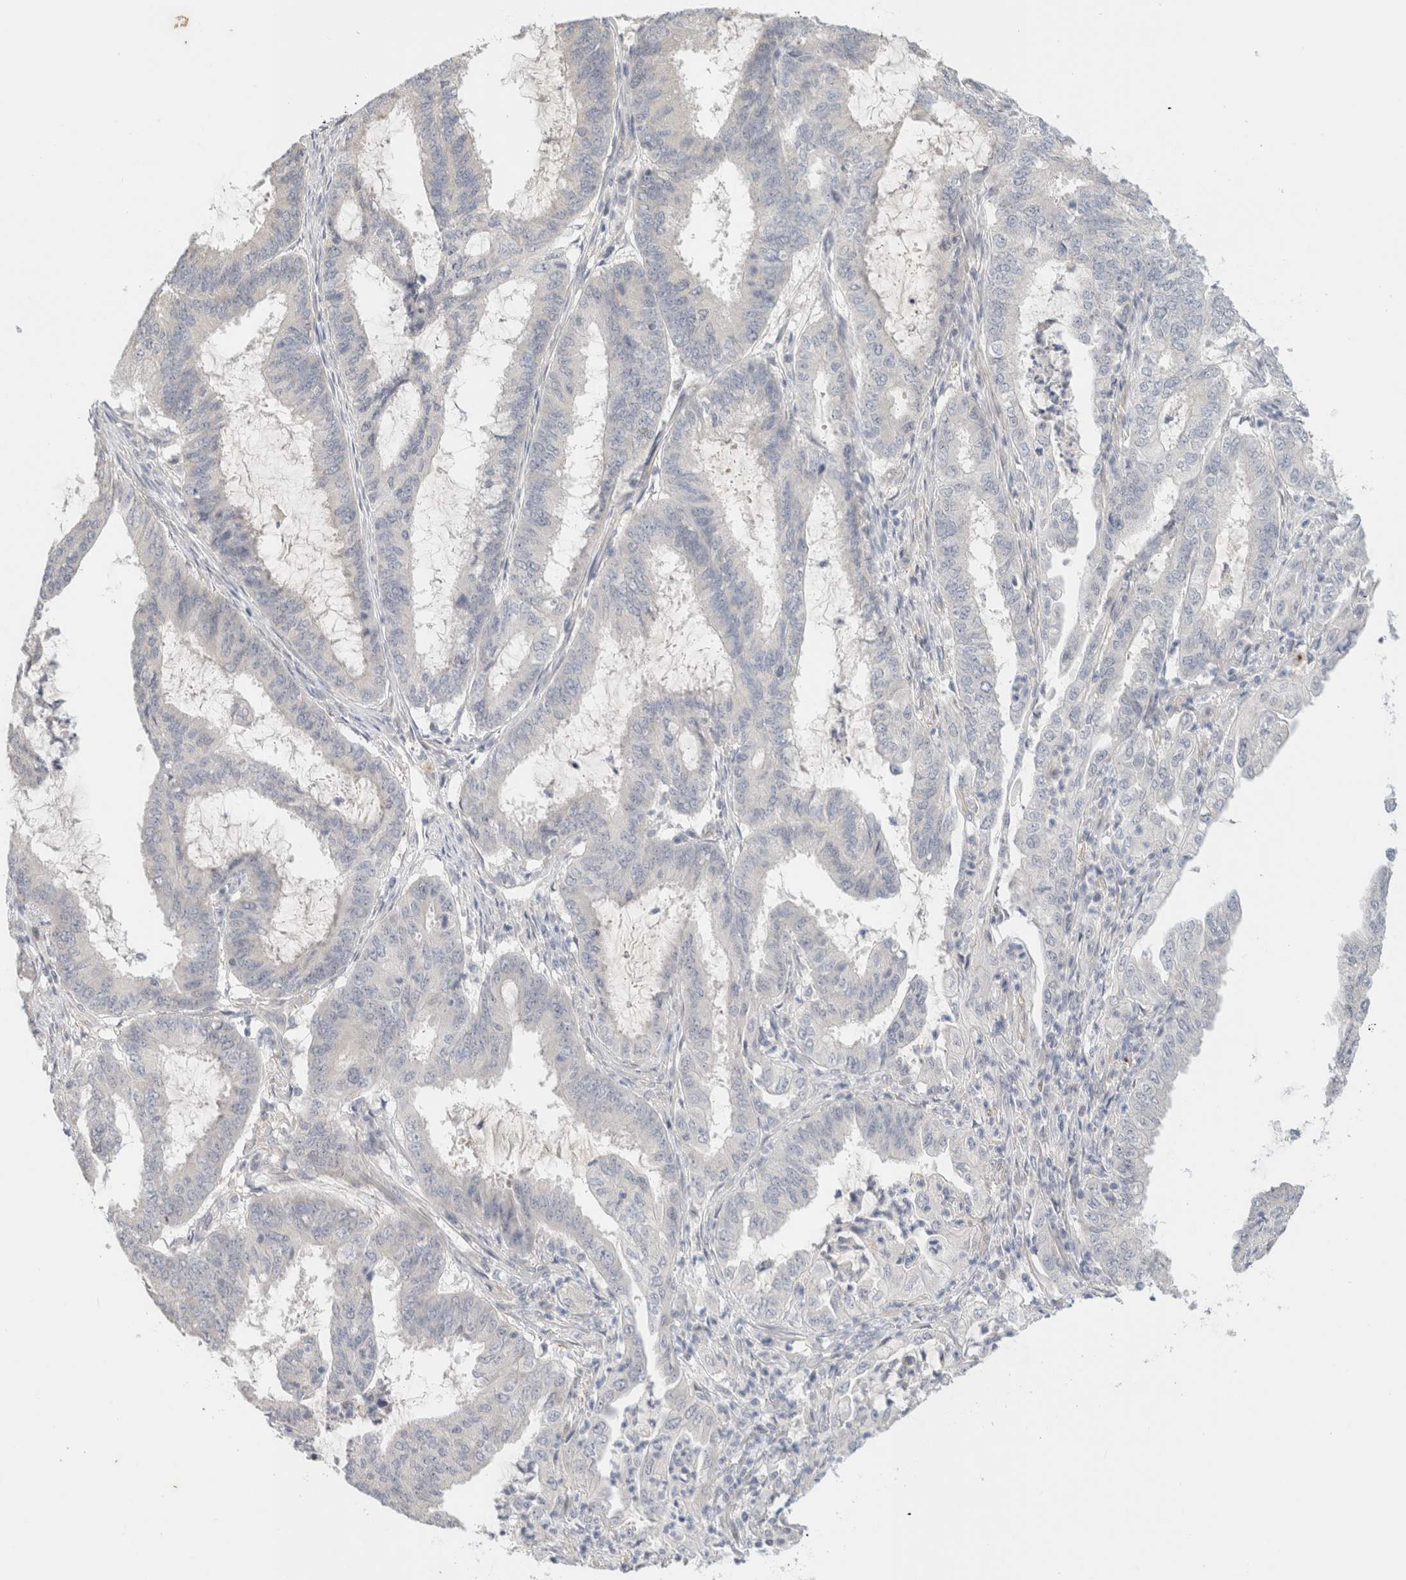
{"staining": {"intensity": "negative", "quantity": "none", "location": "none"}, "tissue": "endometrial cancer", "cell_type": "Tumor cells", "image_type": "cancer", "snomed": [{"axis": "morphology", "description": "Adenocarcinoma, NOS"}, {"axis": "topography", "description": "Endometrium"}], "caption": "A high-resolution histopathology image shows immunohistochemistry (IHC) staining of endometrial cancer (adenocarcinoma), which exhibits no significant positivity in tumor cells.", "gene": "SPRTN", "patient": {"sex": "female", "age": 51}}